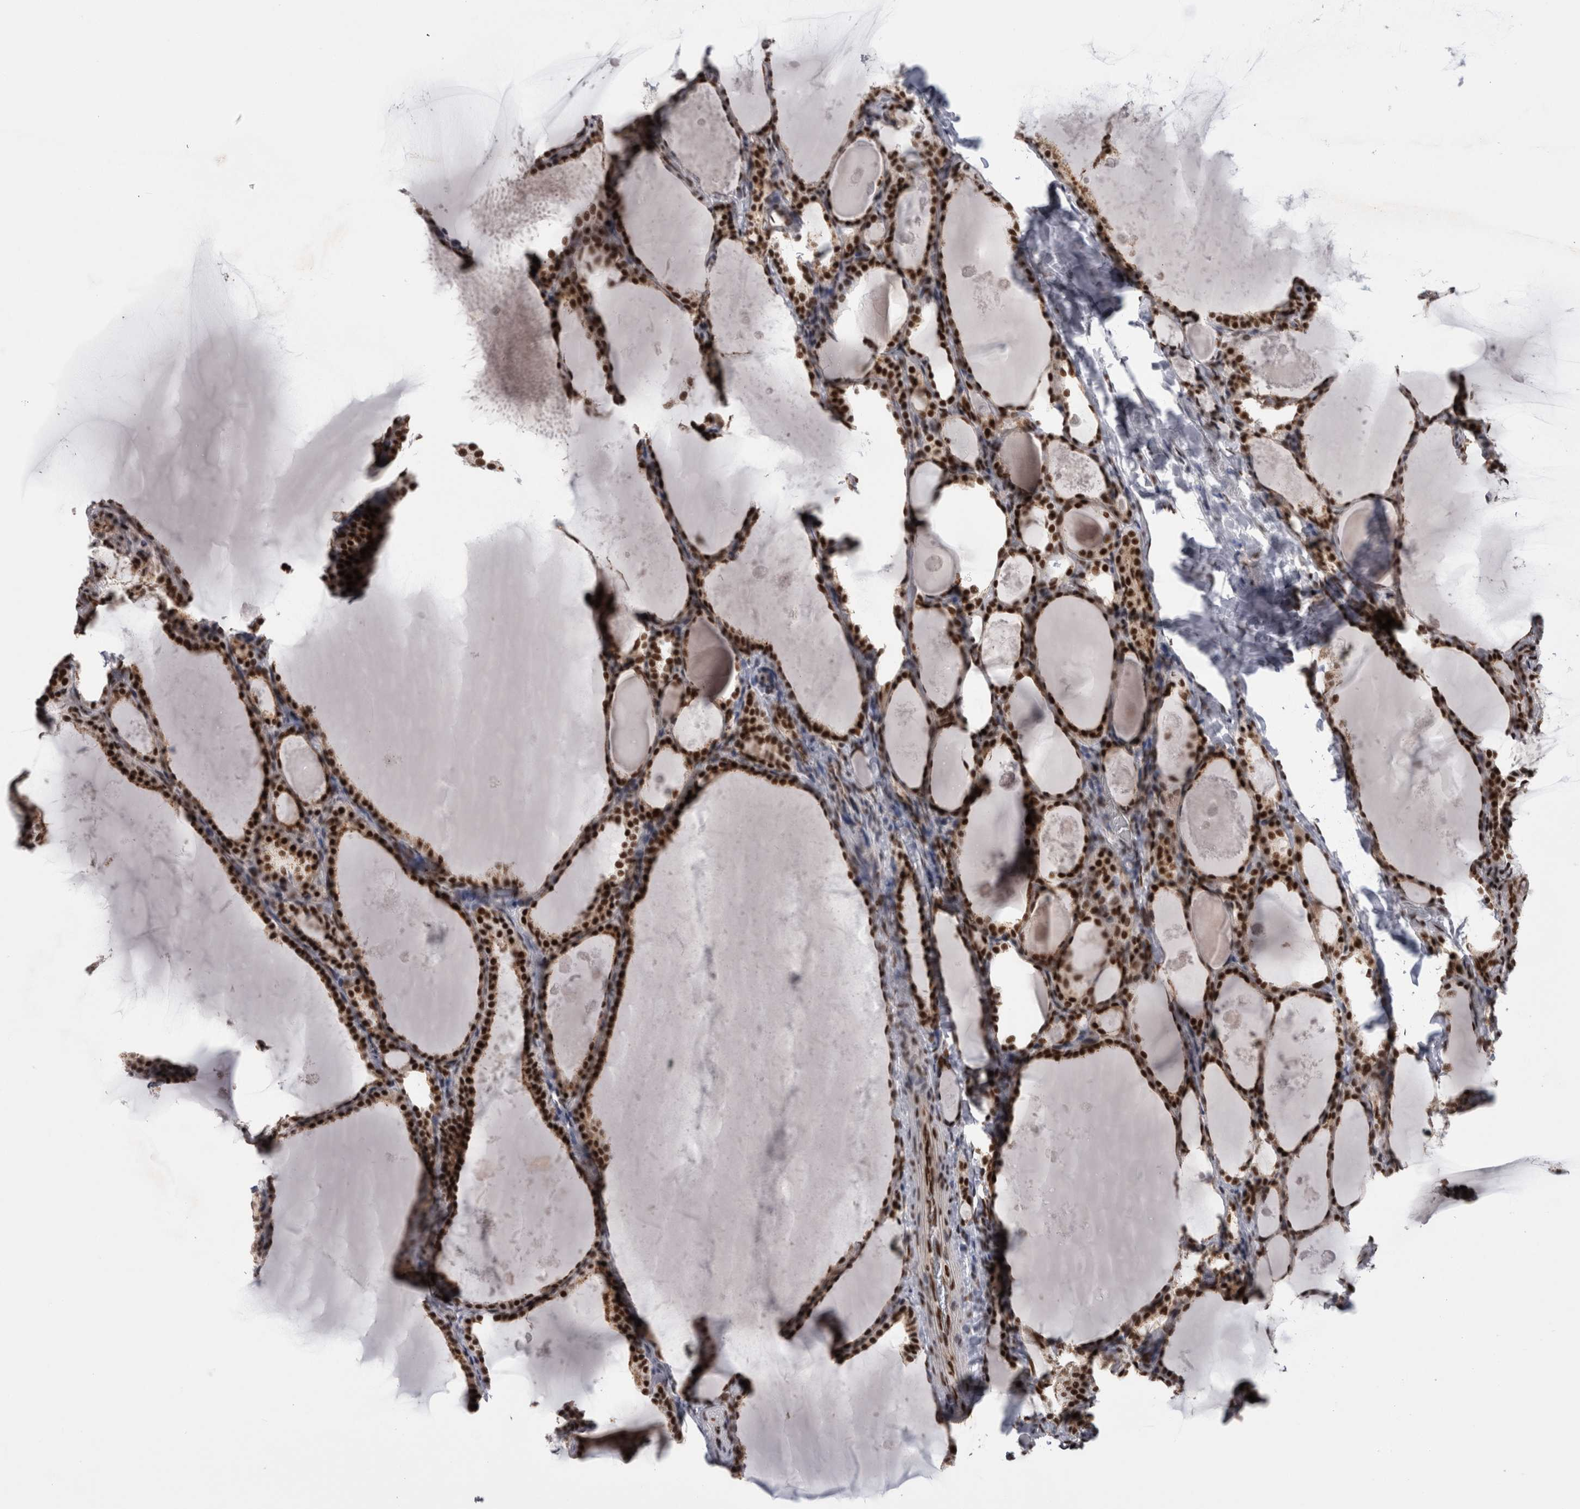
{"staining": {"intensity": "strong", "quantity": ">75%", "location": "nuclear"}, "tissue": "thyroid cancer", "cell_type": "Tumor cells", "image_type": "cancer", "snomed": [{"axis": "morphology", "description": "Papillary adenocarcinoma, NOS"}, {"axis": "topography", "description": "Thyroid gland"}], "caption": "There is high levels of strong nuclear staining in tumor cells of thyroid cancer (papillary adenocarcinoma), as demonstrated by immunohistochemical staining (brown color).", "gene": "CDK11A", "patient": {"sex": "female", "age": 42}}